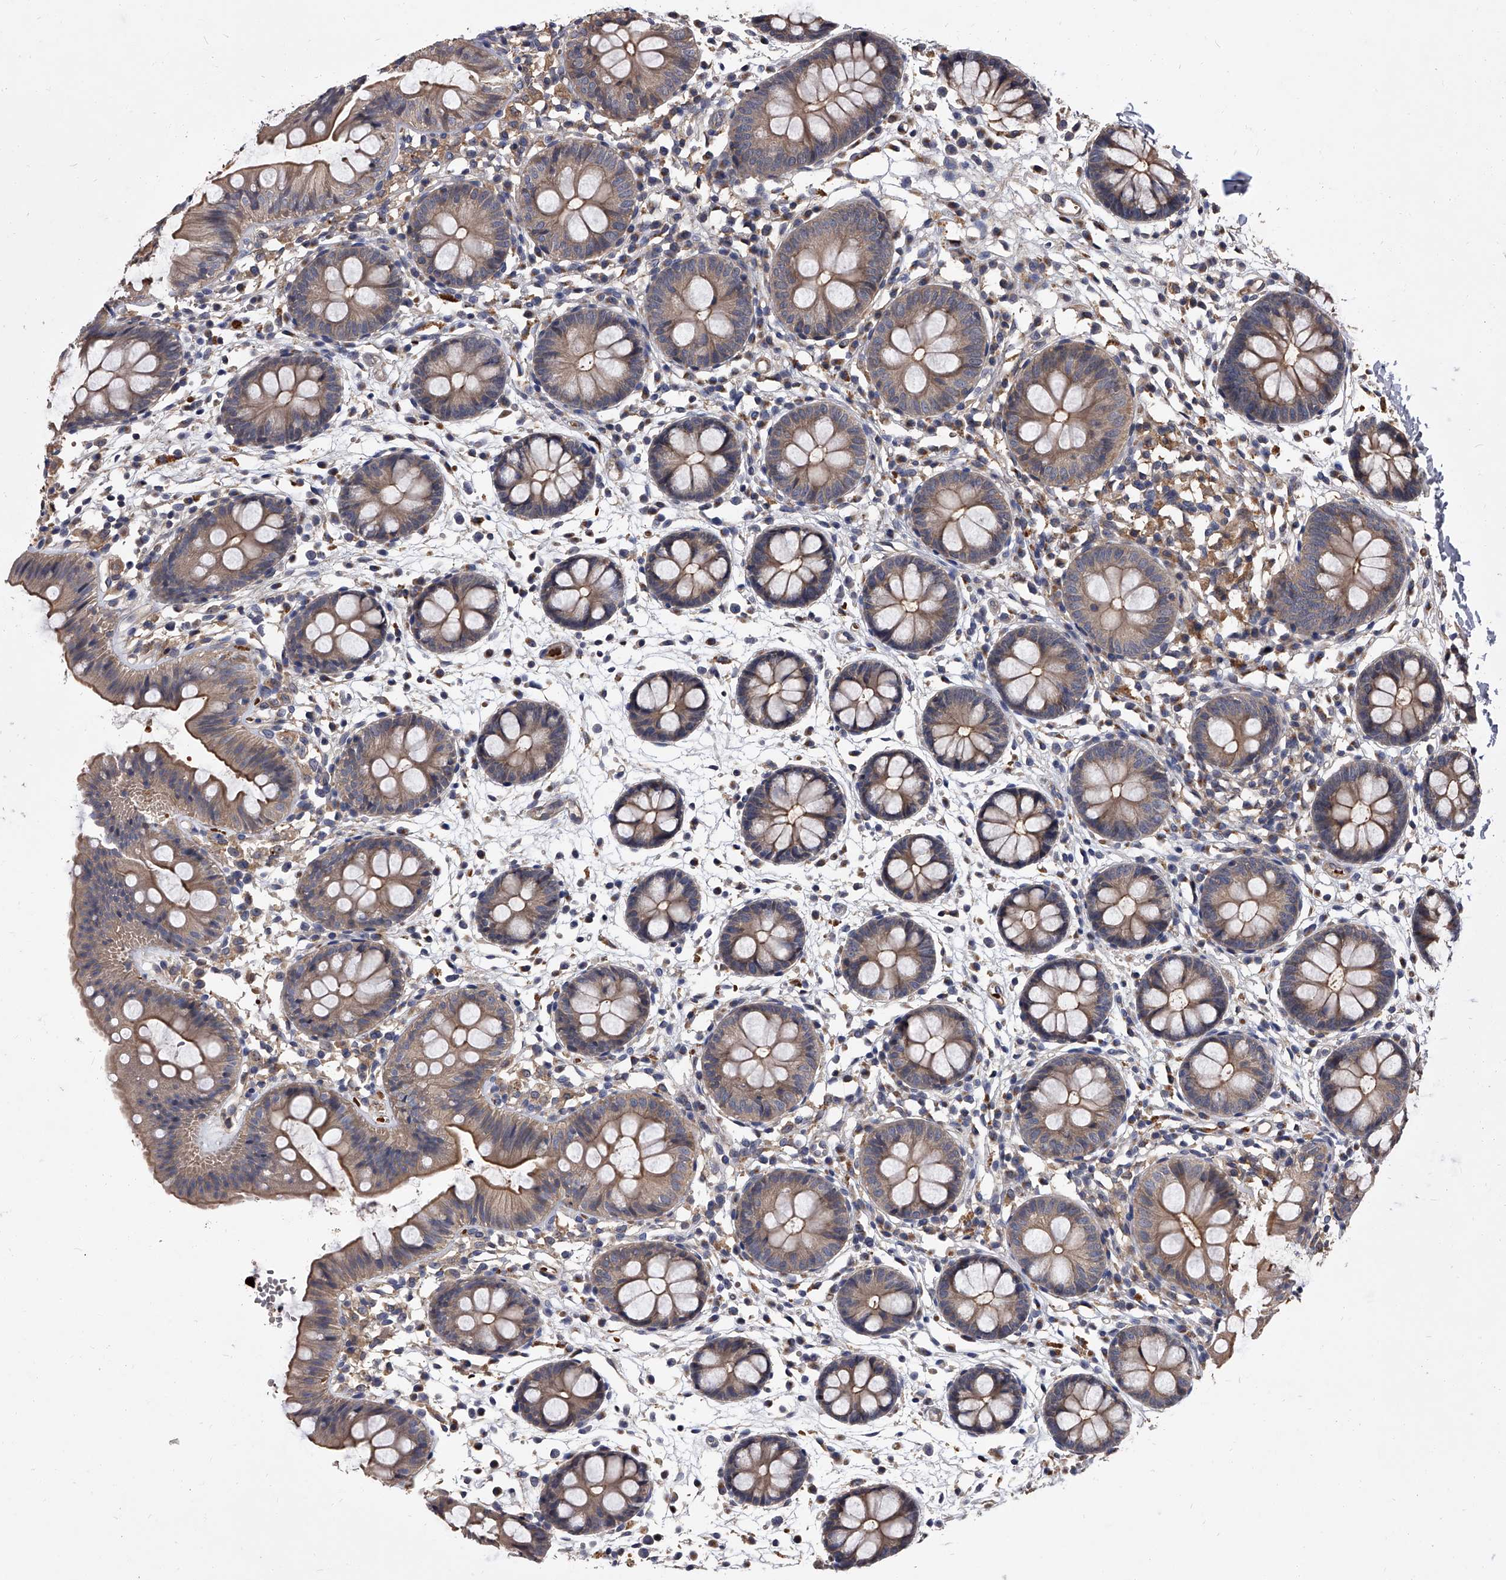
{"staining": {"intensity": "moderate", "quantity": ">75%", "location": "cytoplasmic/membranous"}, "tissue": "colon", "cell_type": "Endothelial cells", "image_type": "normal", "snomed": [{"axis": "morphology", "description": "Normal tissue, NOS"}, {"axis": "topography", "description": "Colon"}], "caption": "High-power microscopy captured an IHC micrograph of normal colon, revealing moderate cytoplasmic/membranous staining in approximately >75% of endothelial cells. (DAB (3,3'-diaminobenzidine) = brown stain, brightfield microscopy at high magnification).", "gene": "STK36", "patient": {"sex": "male", "age": 56}}